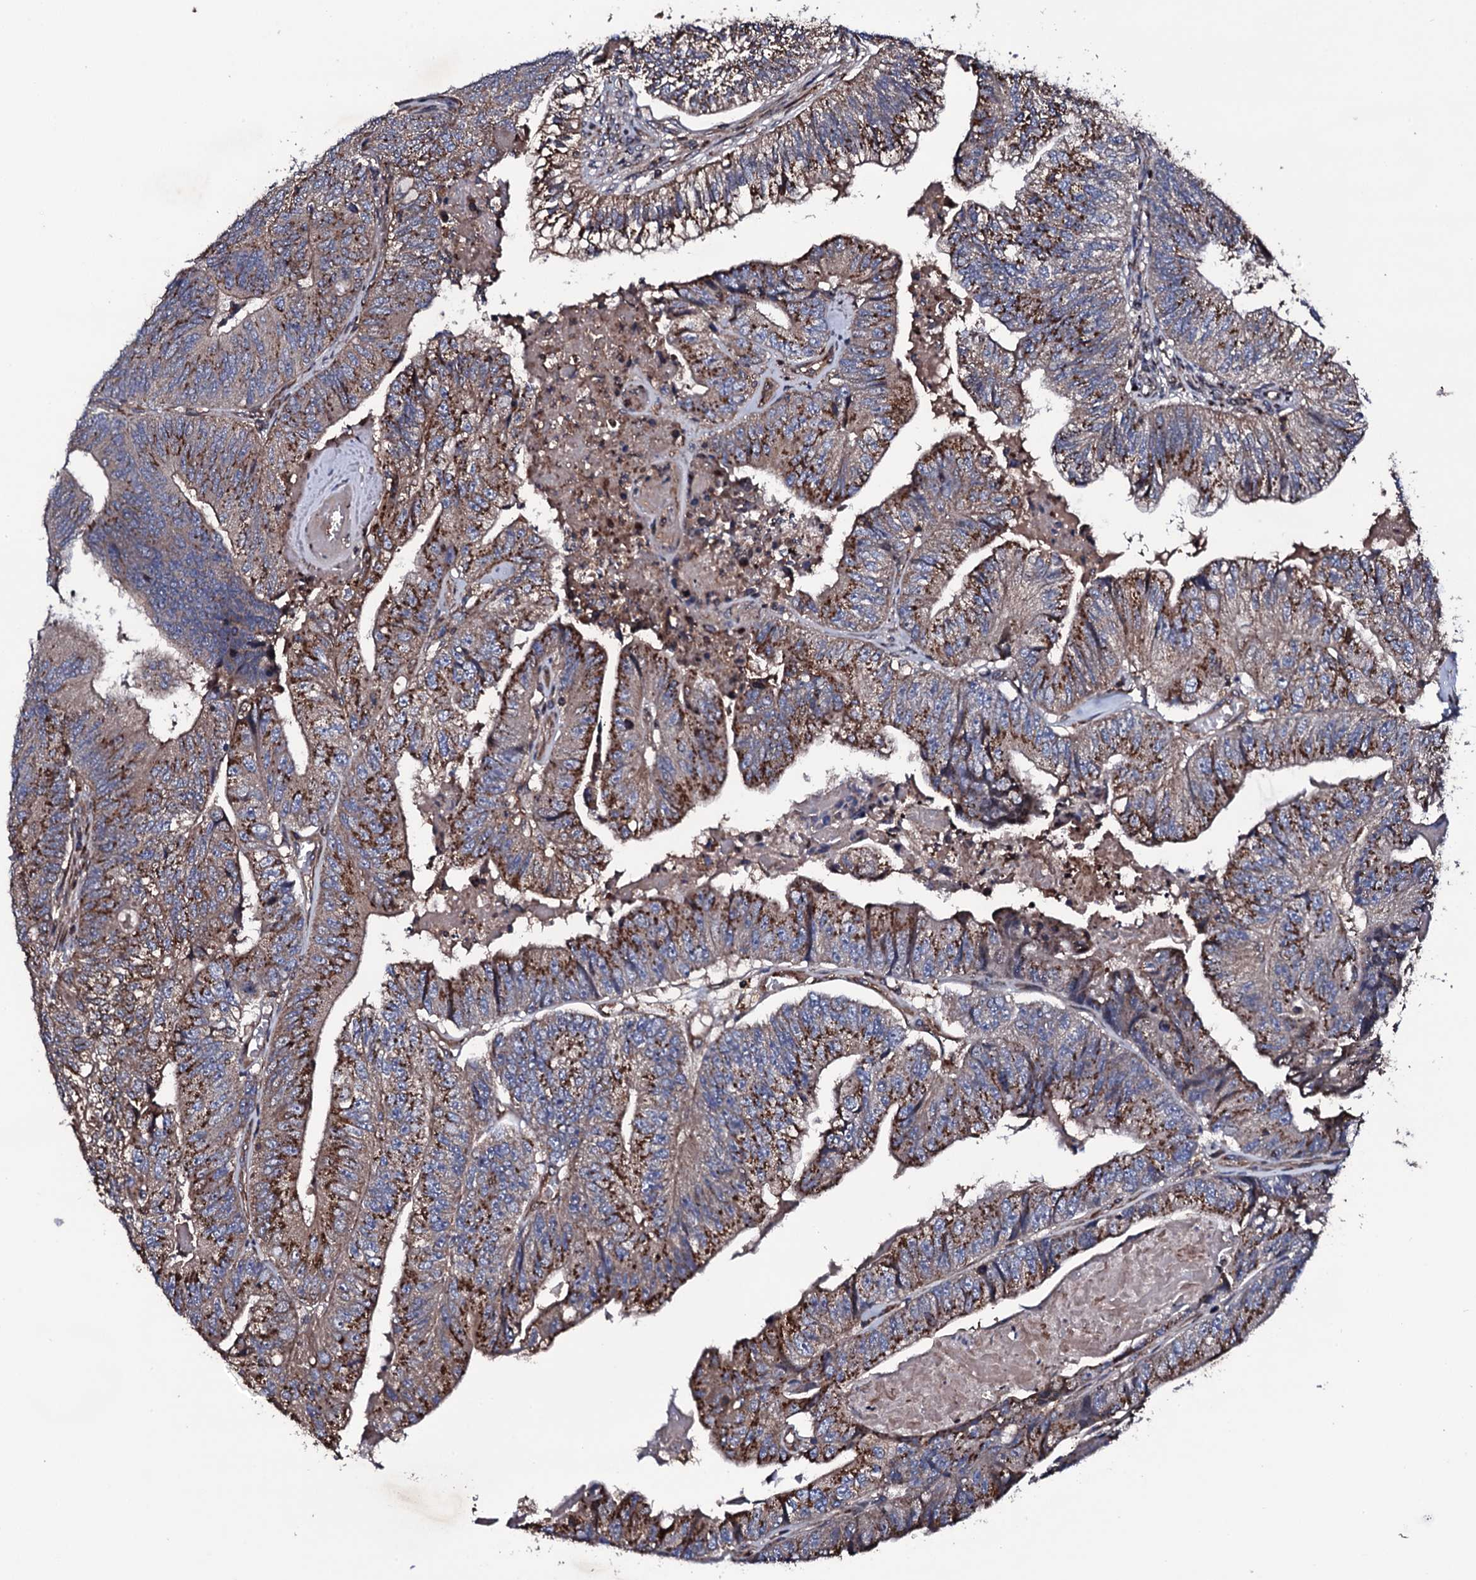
{"staining": {"intensity": "moderate", "quantity": ">75%", "location": "cytoplasmic/membranous"}, "tissue": "colorectal cancer", "cell_type": "Tumor cells", "image_type": "cancer", "snomed": [{"axis": "morphology", "description": "Adenocarcinoma, NOS"}, {"axis": "topography", "description": "Colon"}], "caption": "Colorectal cancer (adenocarcinoma) stained for a protein (brown) reveals moderate cytoplasmic/membranous positive positivity in approximately >75% of tumor cells.", "gene": "PLET1", "patient": {"sex": "female", "age": 67}}